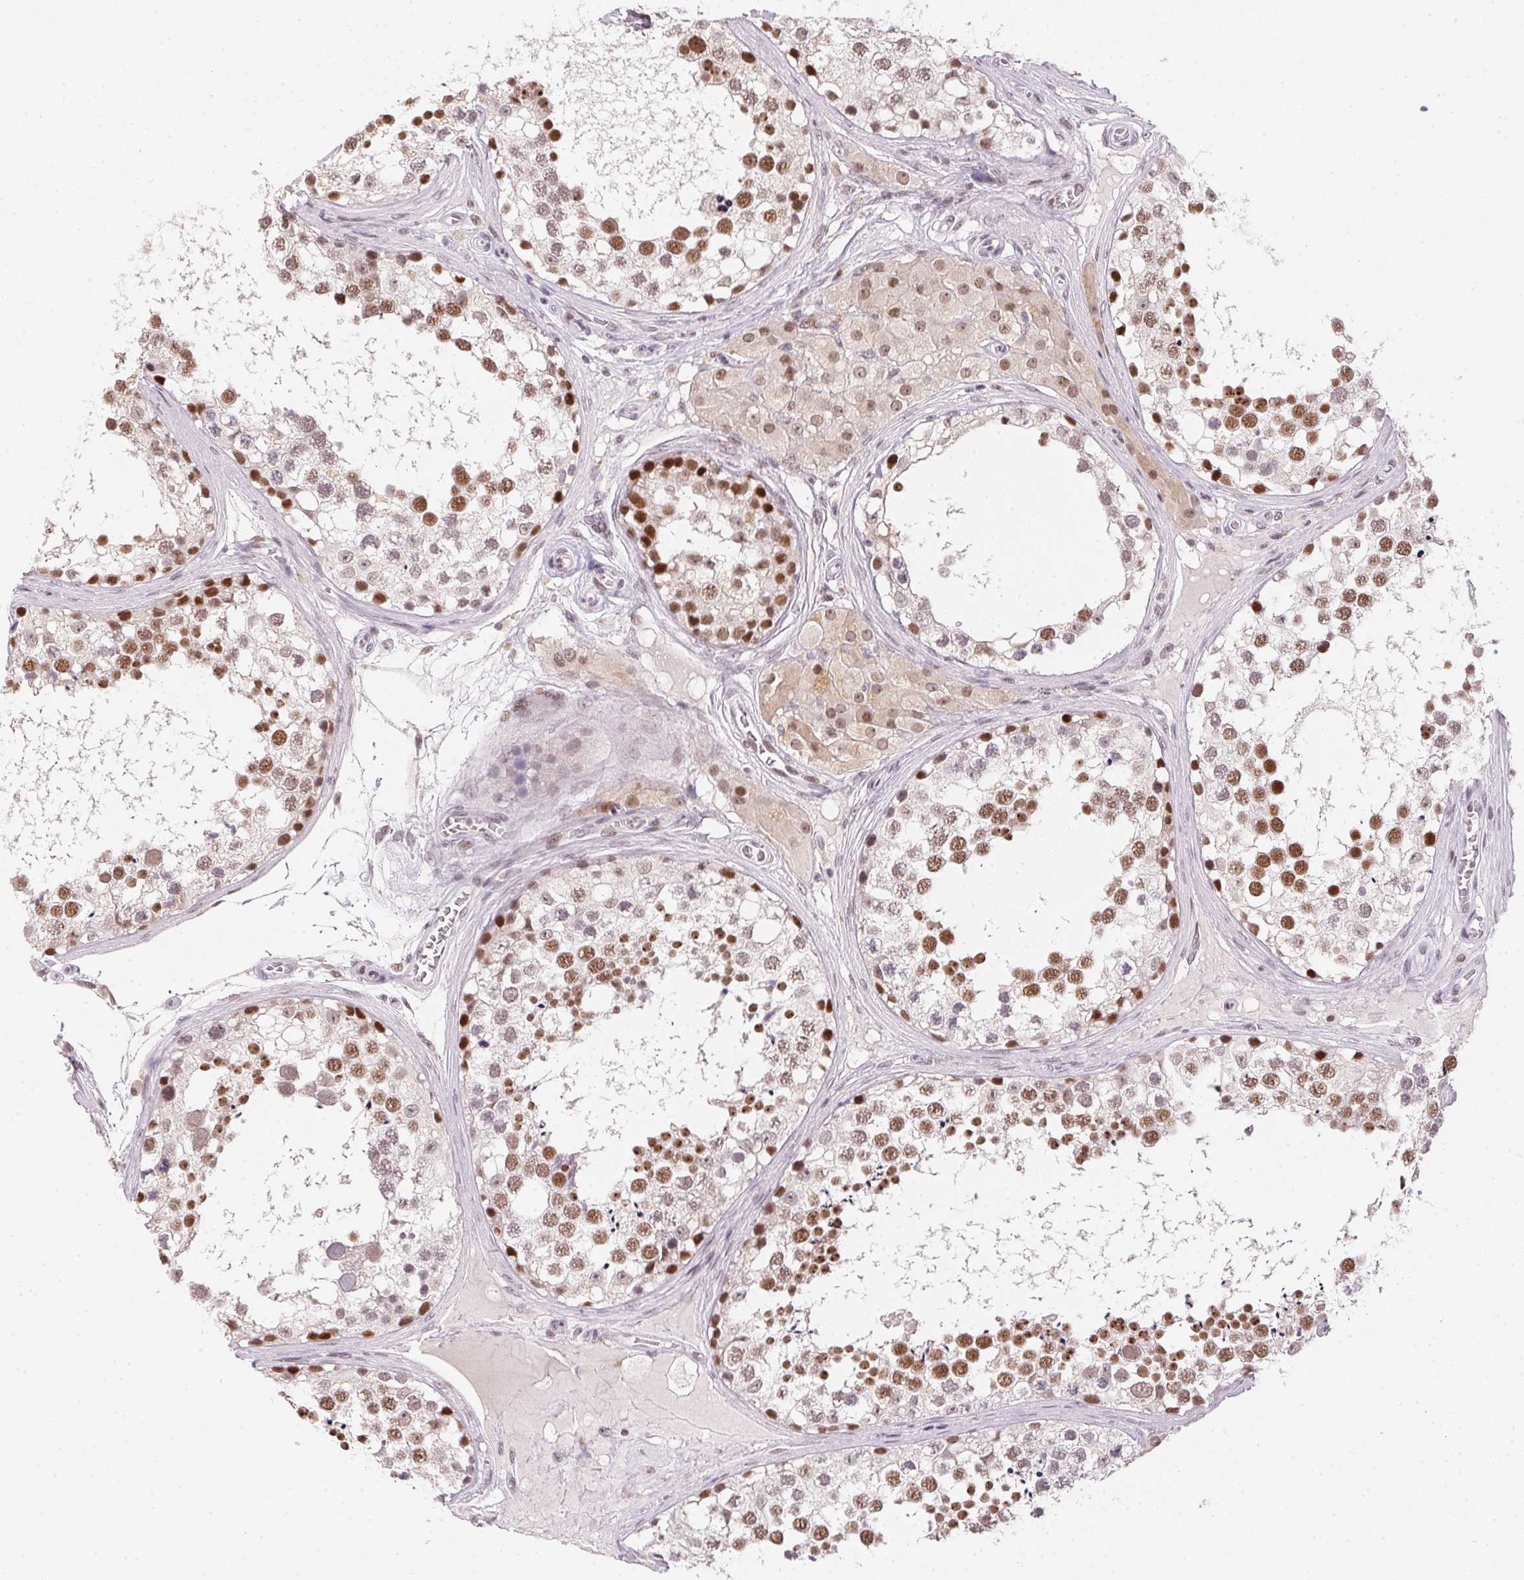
{"staining": {"intensity": "moderate", "quantity": ">75%", "location": "nuclear"}, "tissue": "testis", "cell_type": "Cells in seminiferous ducts", "image_type": "normal", "snomed": [{"axis": "morphology", "description": "Normal tissue, NOS"}, {"axis": "morphology", "description": "Seminoma, NOS"}, {"axis": "topography", "description": "Testis"}], "caption": "About >75% of cells in seminiferous ducts in normal human testis show moderate nuclear protein expression as visualized by brown immunohistochemical staining.", "gene": "KDM4D", "patient": {"sex": "male", "age": 65}}